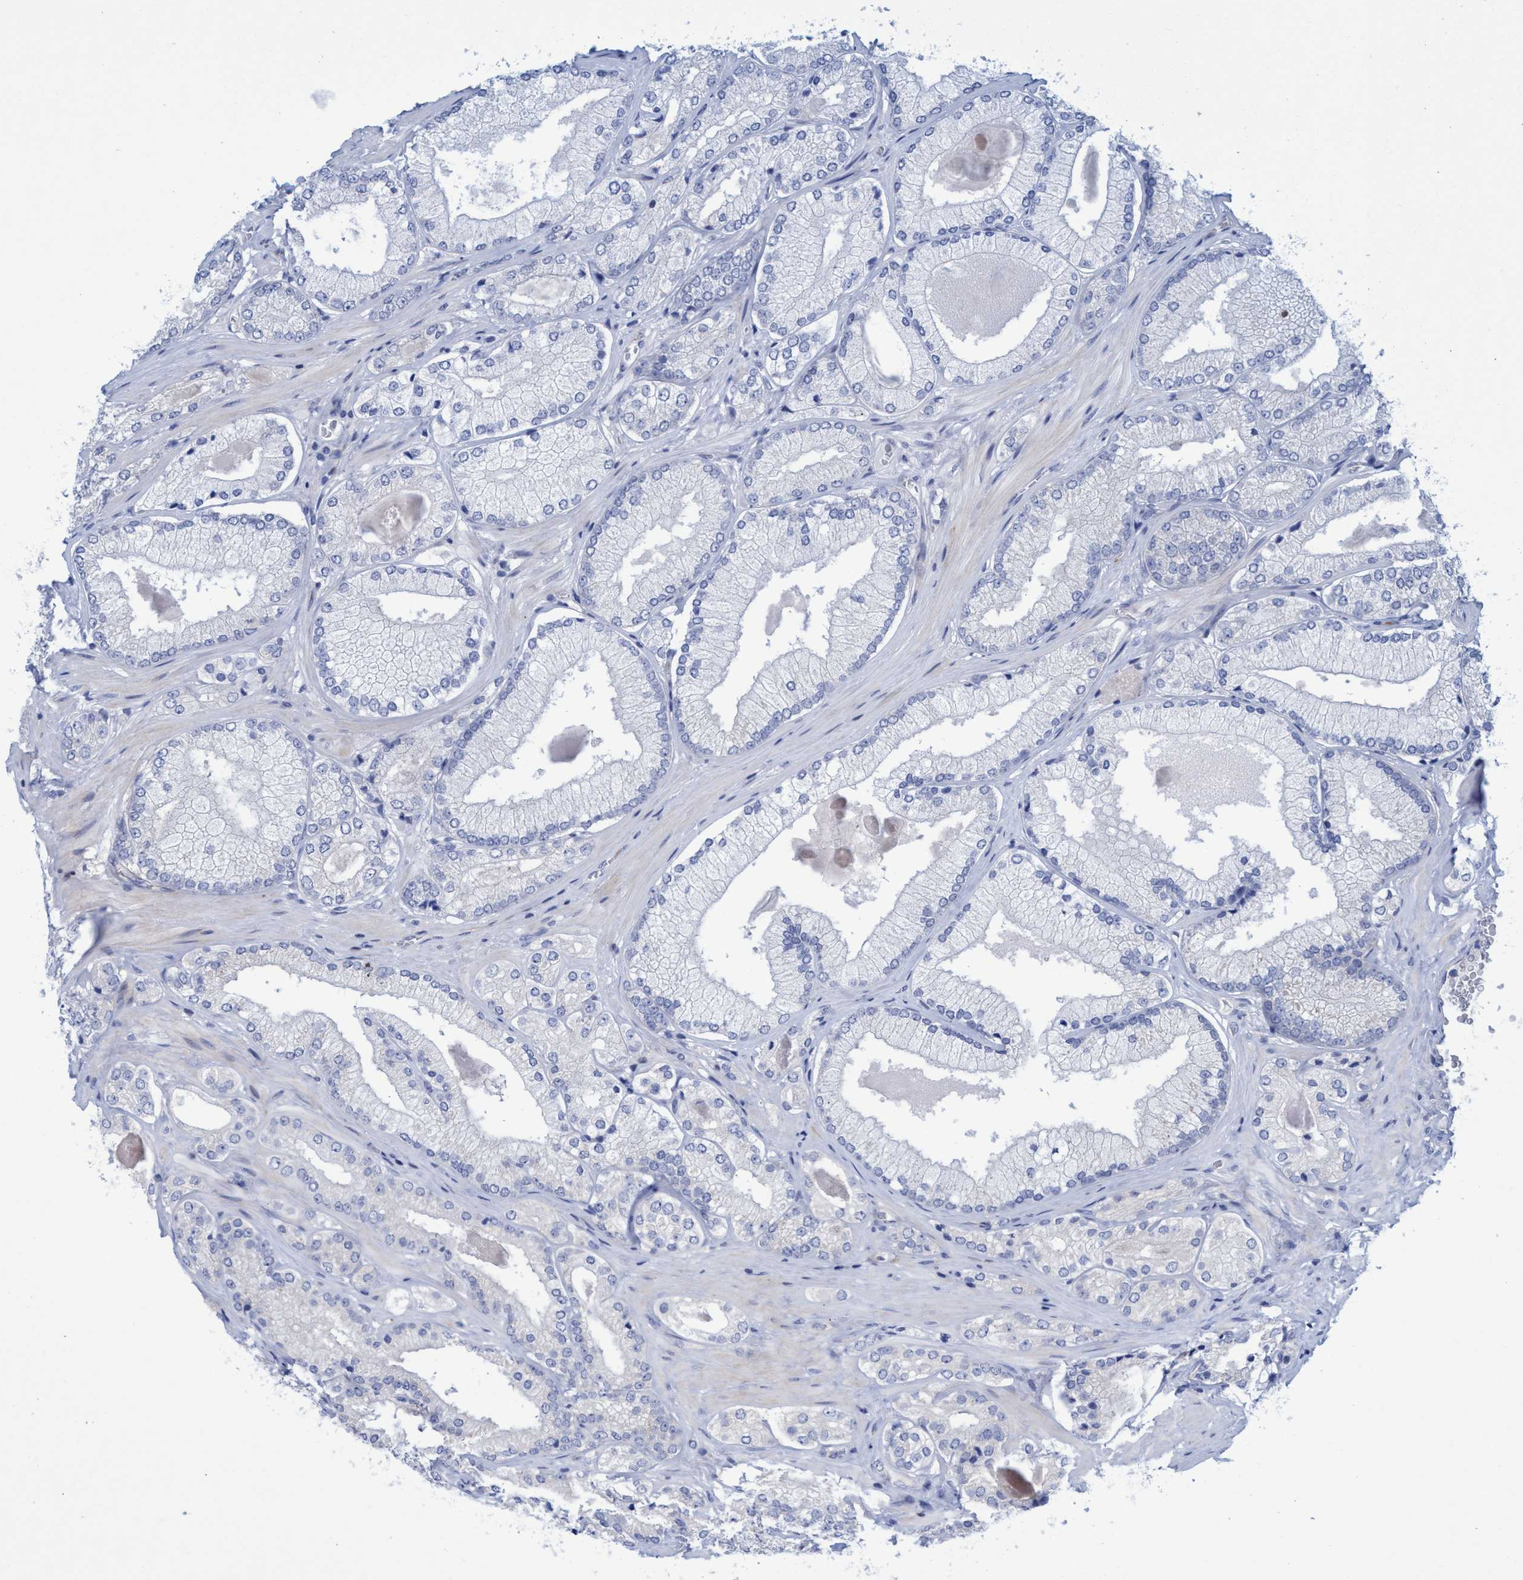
{"staining": {"intensity": "negative", "quantity": "none", "location": "none"}, "tissue": "prostate cancer", "cell_type": "Tumor cells", "image_type": "cancer", "snomed": [{"axis": "morphology", "description": "Adenocarcinoma, Low grade"}, {"axis": "topography", "description": "Prostate"}], "caption": "IHC photomicrograph of neoplastic tissue: human prostate cancer stained with DAB (3,3'-diaminobenzidine) exhibits no significant protein expression in tumor cells.", "gene": "R3HCC1", "patient": {"sex": "male", "age": 65}}